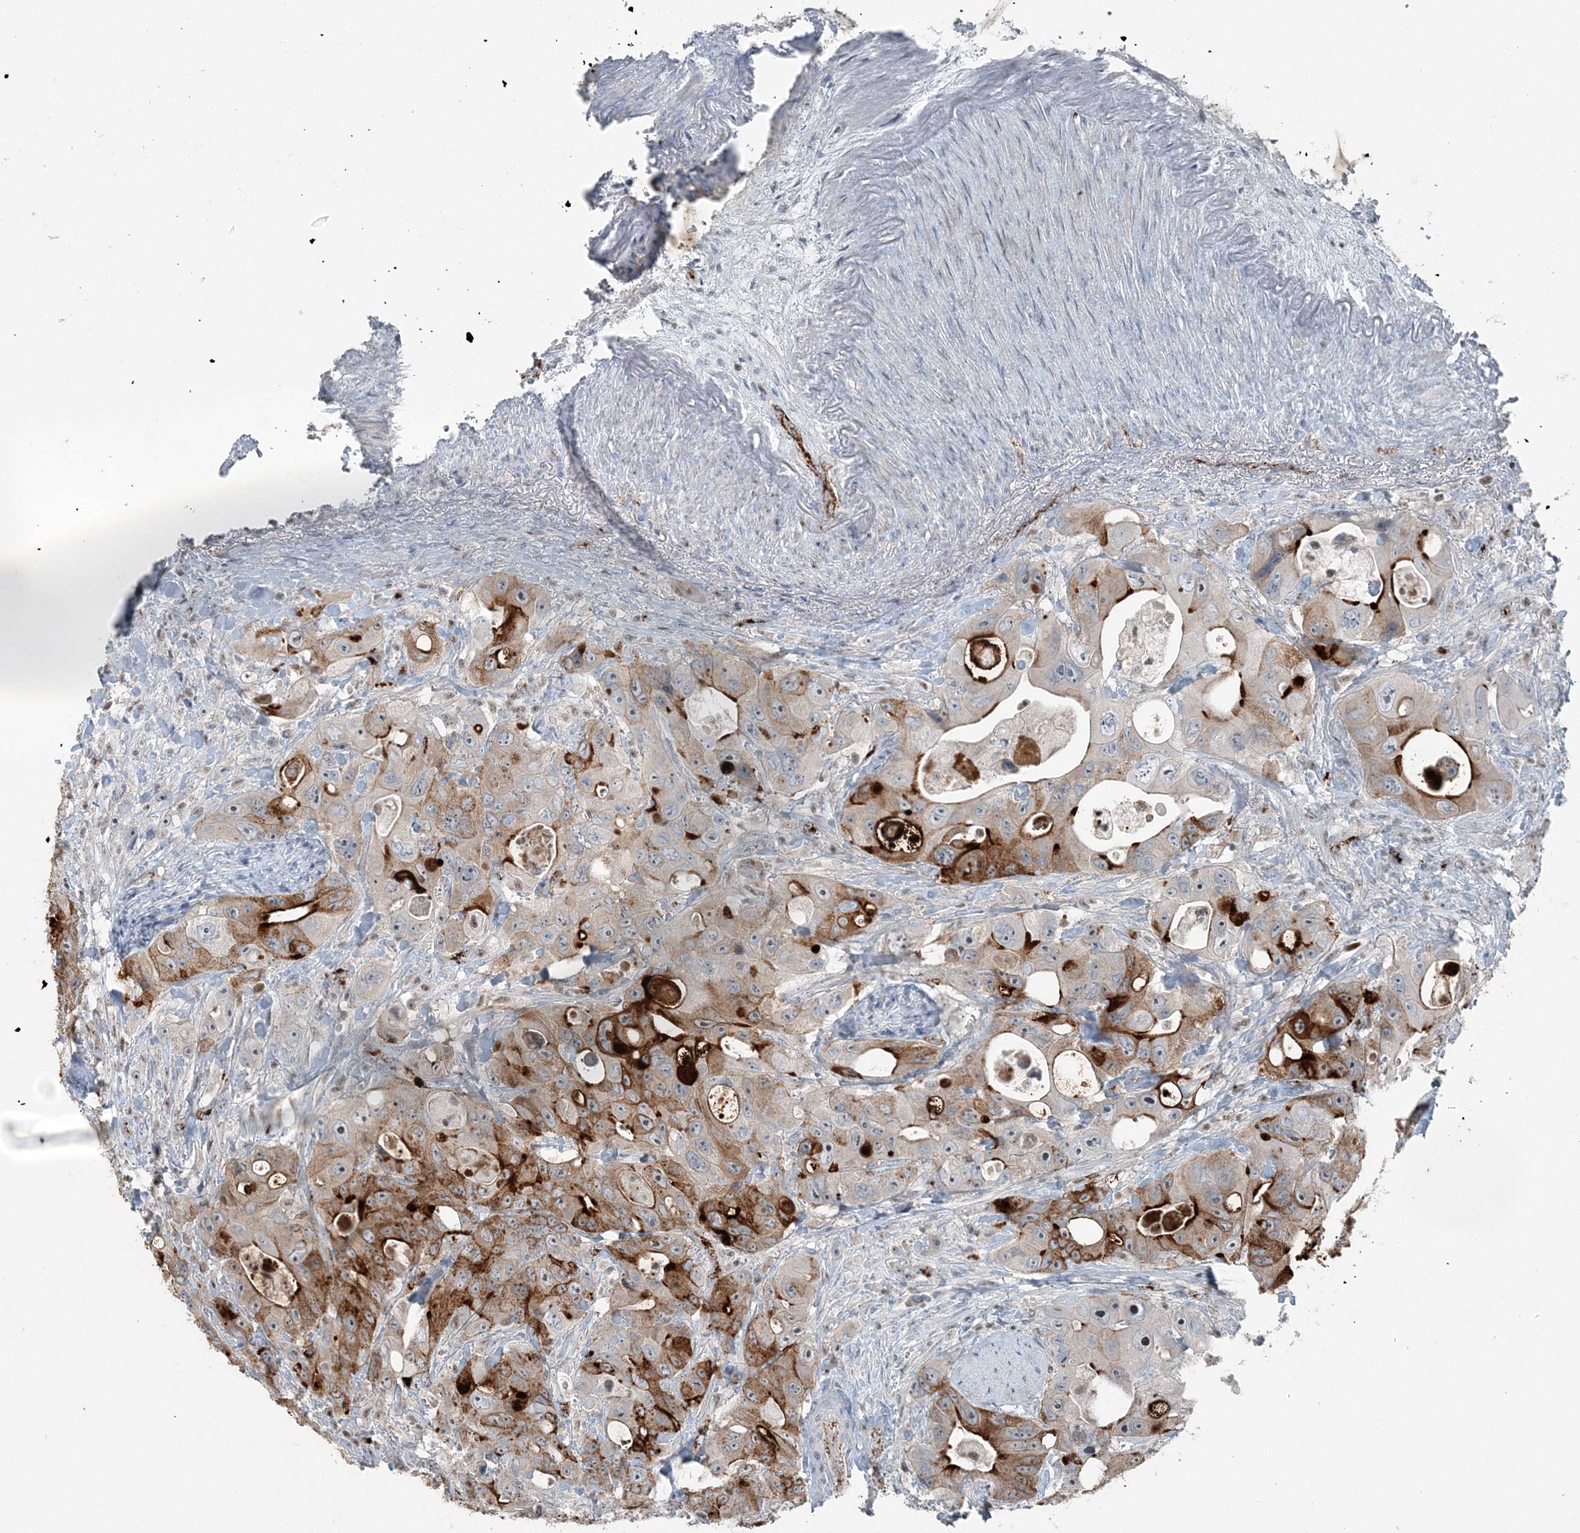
{"staining": {"intensity": "strong", "quantity": "25%-75%", "location": "cytoplasmic/membranous"}, "tissue": "colorectal cancer", "cell_type": "Tumor cells", "image_type": "cancer", "snomed": [{"axis": "morphology", "description": "Adenocarcinoma, NOS"}, {"axis": "topography", "description": "Colon"}], "caption": "Approximately 25%-75% of tumor cells in colorectal cancer (adenocarcinoma) demonstrate strong cytoplasmic/membranous protein positivity as visualized by brown immunohistochemical staining.", "gene": "ELOVL7", "patient": {"sex": "female", "age": 46}}